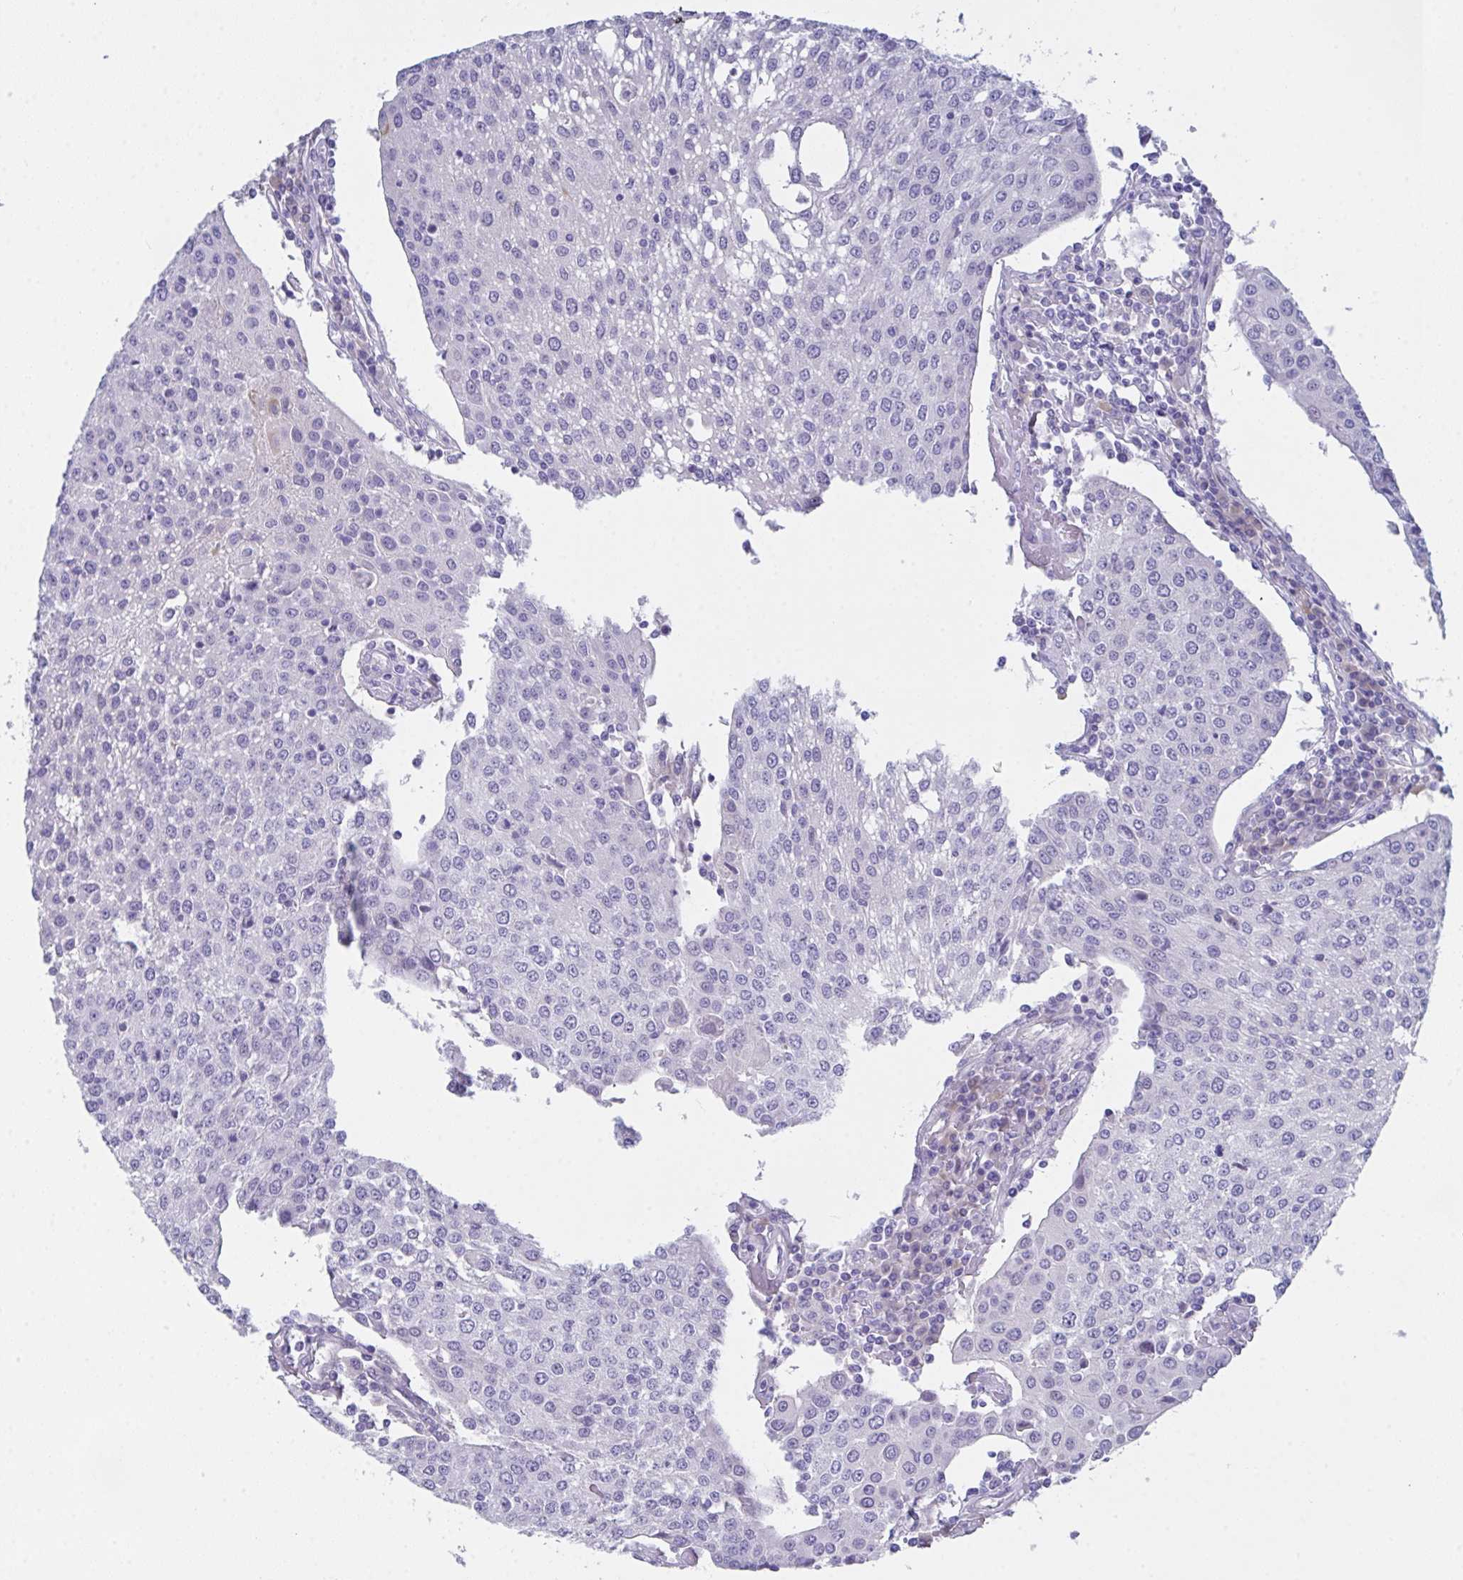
{"staining": {"intensity": "negative", "quantity": "none", "location": "none"}, "tissue": "urothelial cancer", "cell_type": "Tumor cells", "image_type": "cancer", "snomed": [{"axis": "morphology", "description": "Urothelial carcinoma, High grade"}, {"axis": "topography", "description": "Urinary bladder"}], "caption": "DAB (3,3'-diaminobenzidine) immunohistochemical staining of urothelial cancer demonstrates no significant positivity in tumor cells. (Immunohistochemistry (ihc), brightfield microscopy, high magnification).", "gene": "FBXO47", "patient": {"sex": "female", "age": 85}}